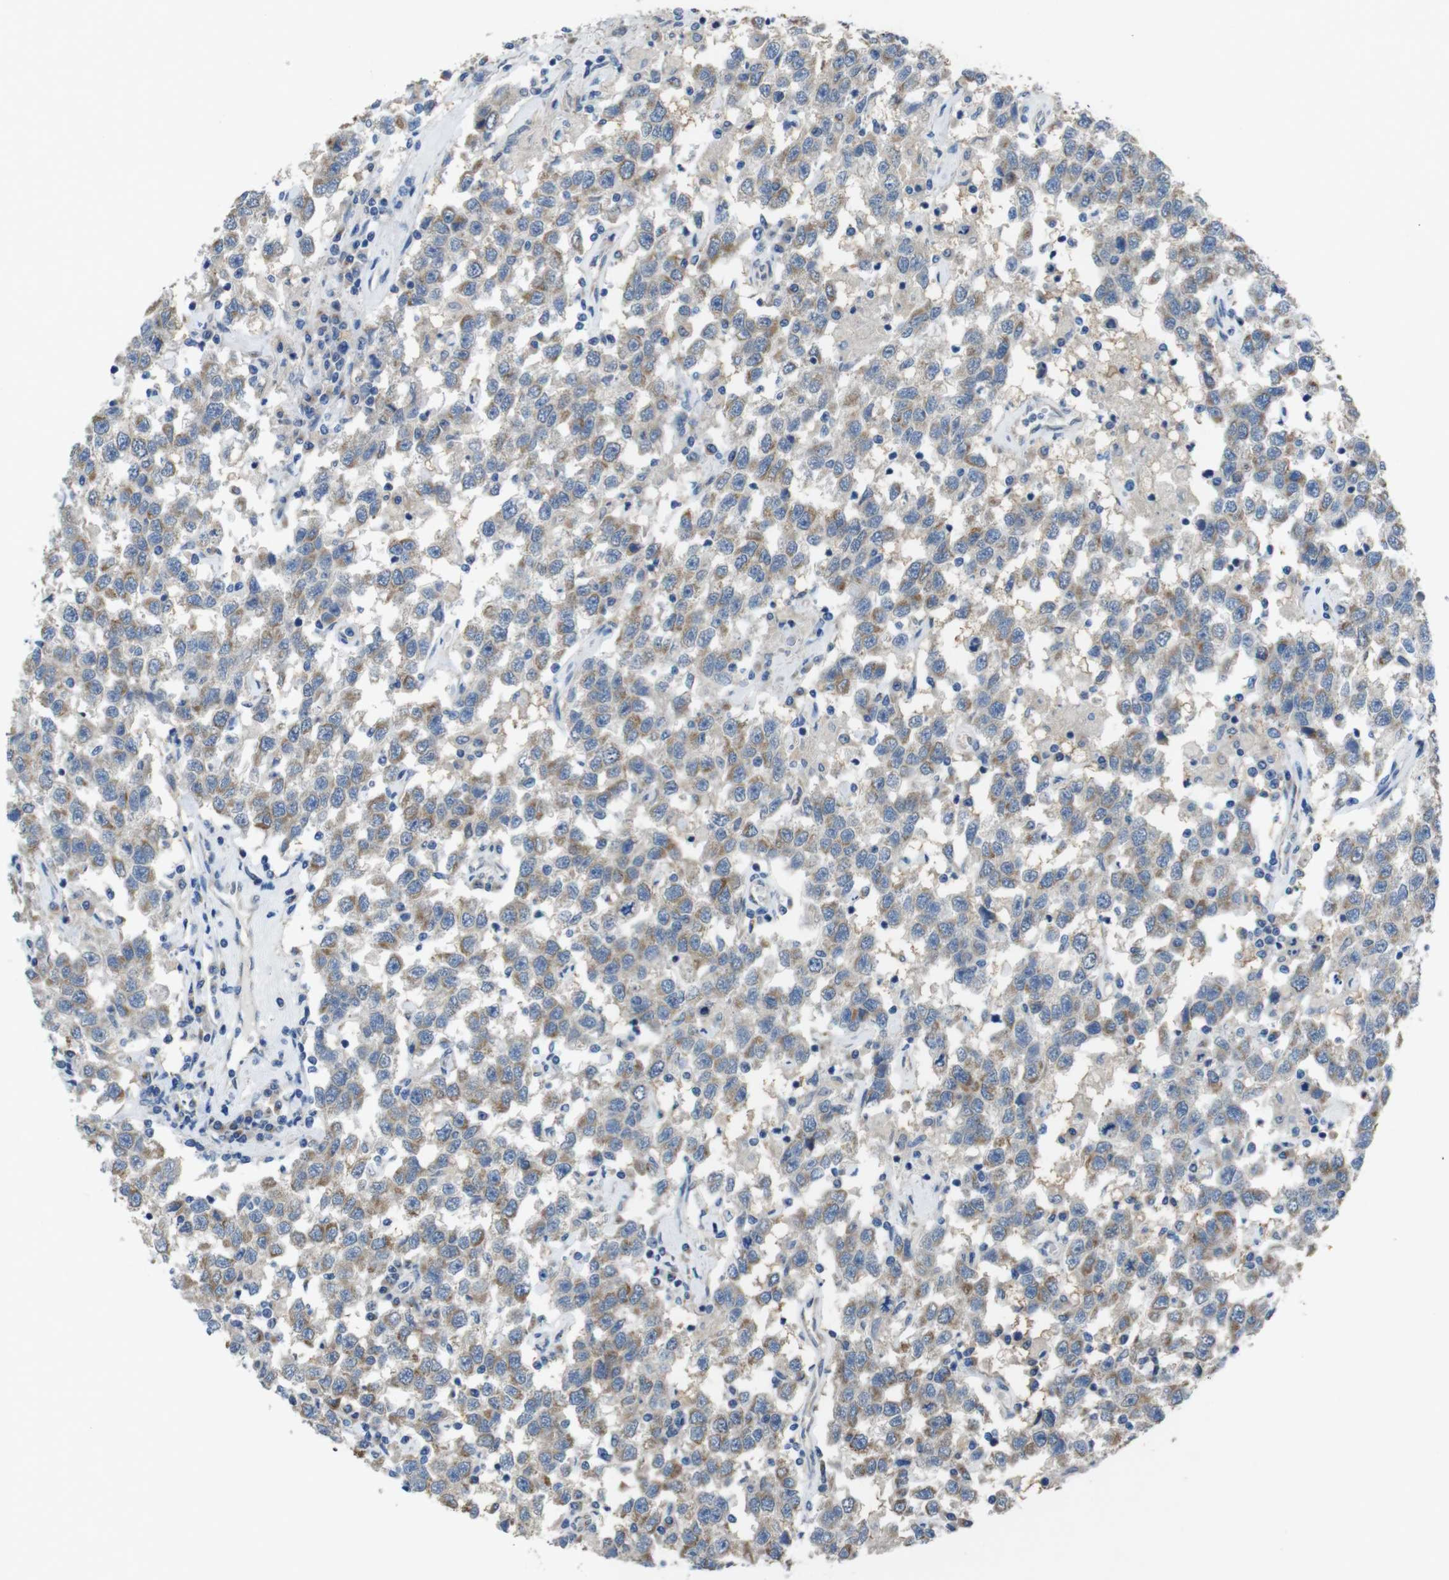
{"staining": {"intensity": "moderate", "quantity": "25%-75%", "location": "cytoplasmic/membranous"}, "tissue": "testis cancer", "cell_type": "Tumor cells", "image_type": "cancer", "snomed": [{"axis": "morphology", "description": "Seminoma, NOS"}, {"axis": "topography", "description": "Testis"}], "caption": "A micrograph of human seminoma (testis) stained for a protein exhibits moderate cytoplasmic/membranous brown staining in tumor cells.", "gene": "RAB6A", "patient": {"sex": "male", "age": 41}}